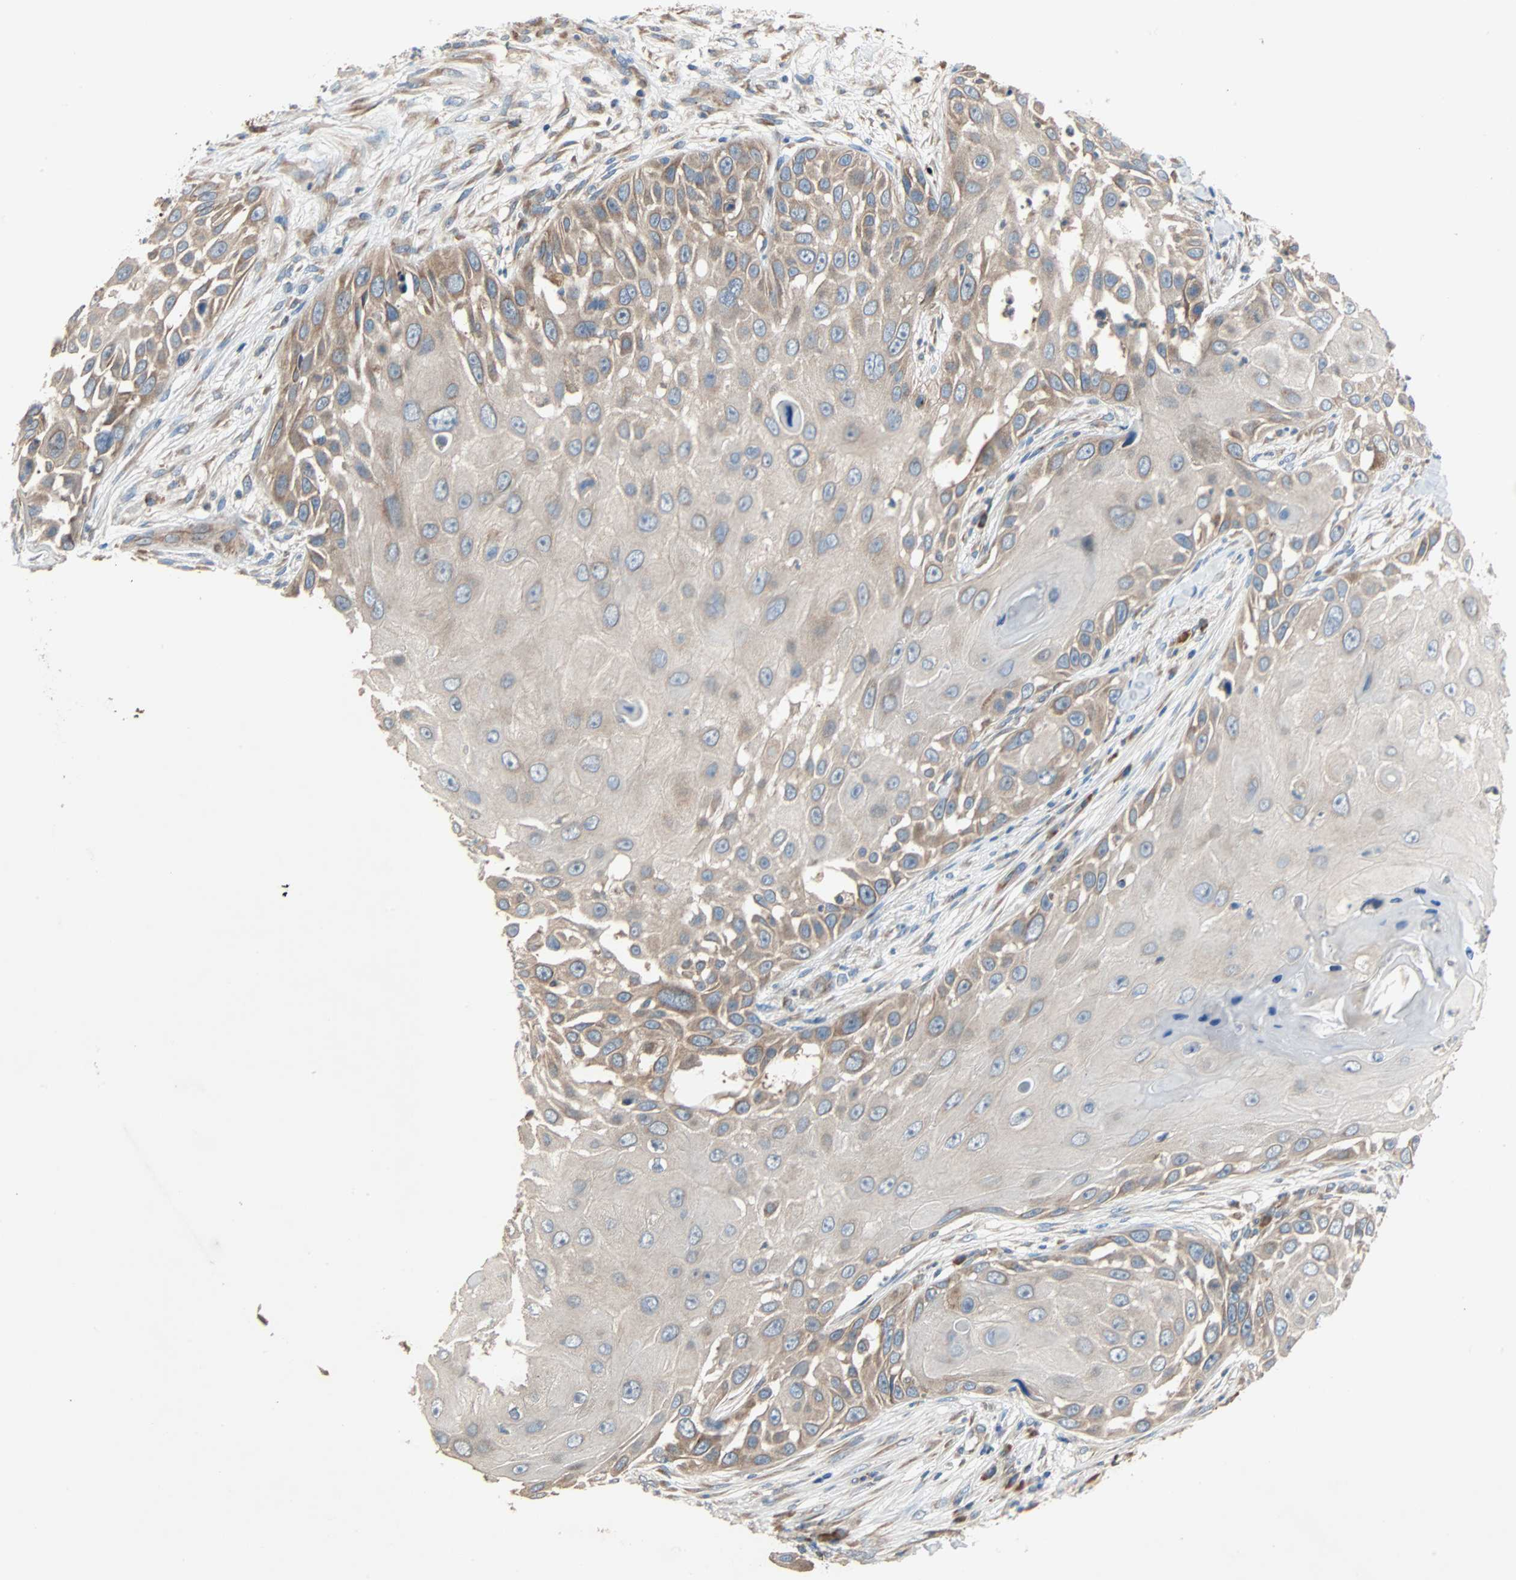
{"staining": {"intensity": "weak", "quantity": ">75%", "location": "cytoplasmic/membranous"}, "tissue": "skin cancer", "cell_type": "Tumor cells", "image_type": "cancer", "snomed": [{"axis": "morphology", "description": "Squamous cell carcinoma, NOS"}, {"axis": "topography", "description": "Skin"}], "caption": "Immunohistochemical staining of skin cancer (squamous cell carcinoma) reveals low levels of weak cytoplasmic/membranous expression in about >75% of tumor cells.", "gene": "XYLT1", "patient": {"sex": "female", "age": 44}}